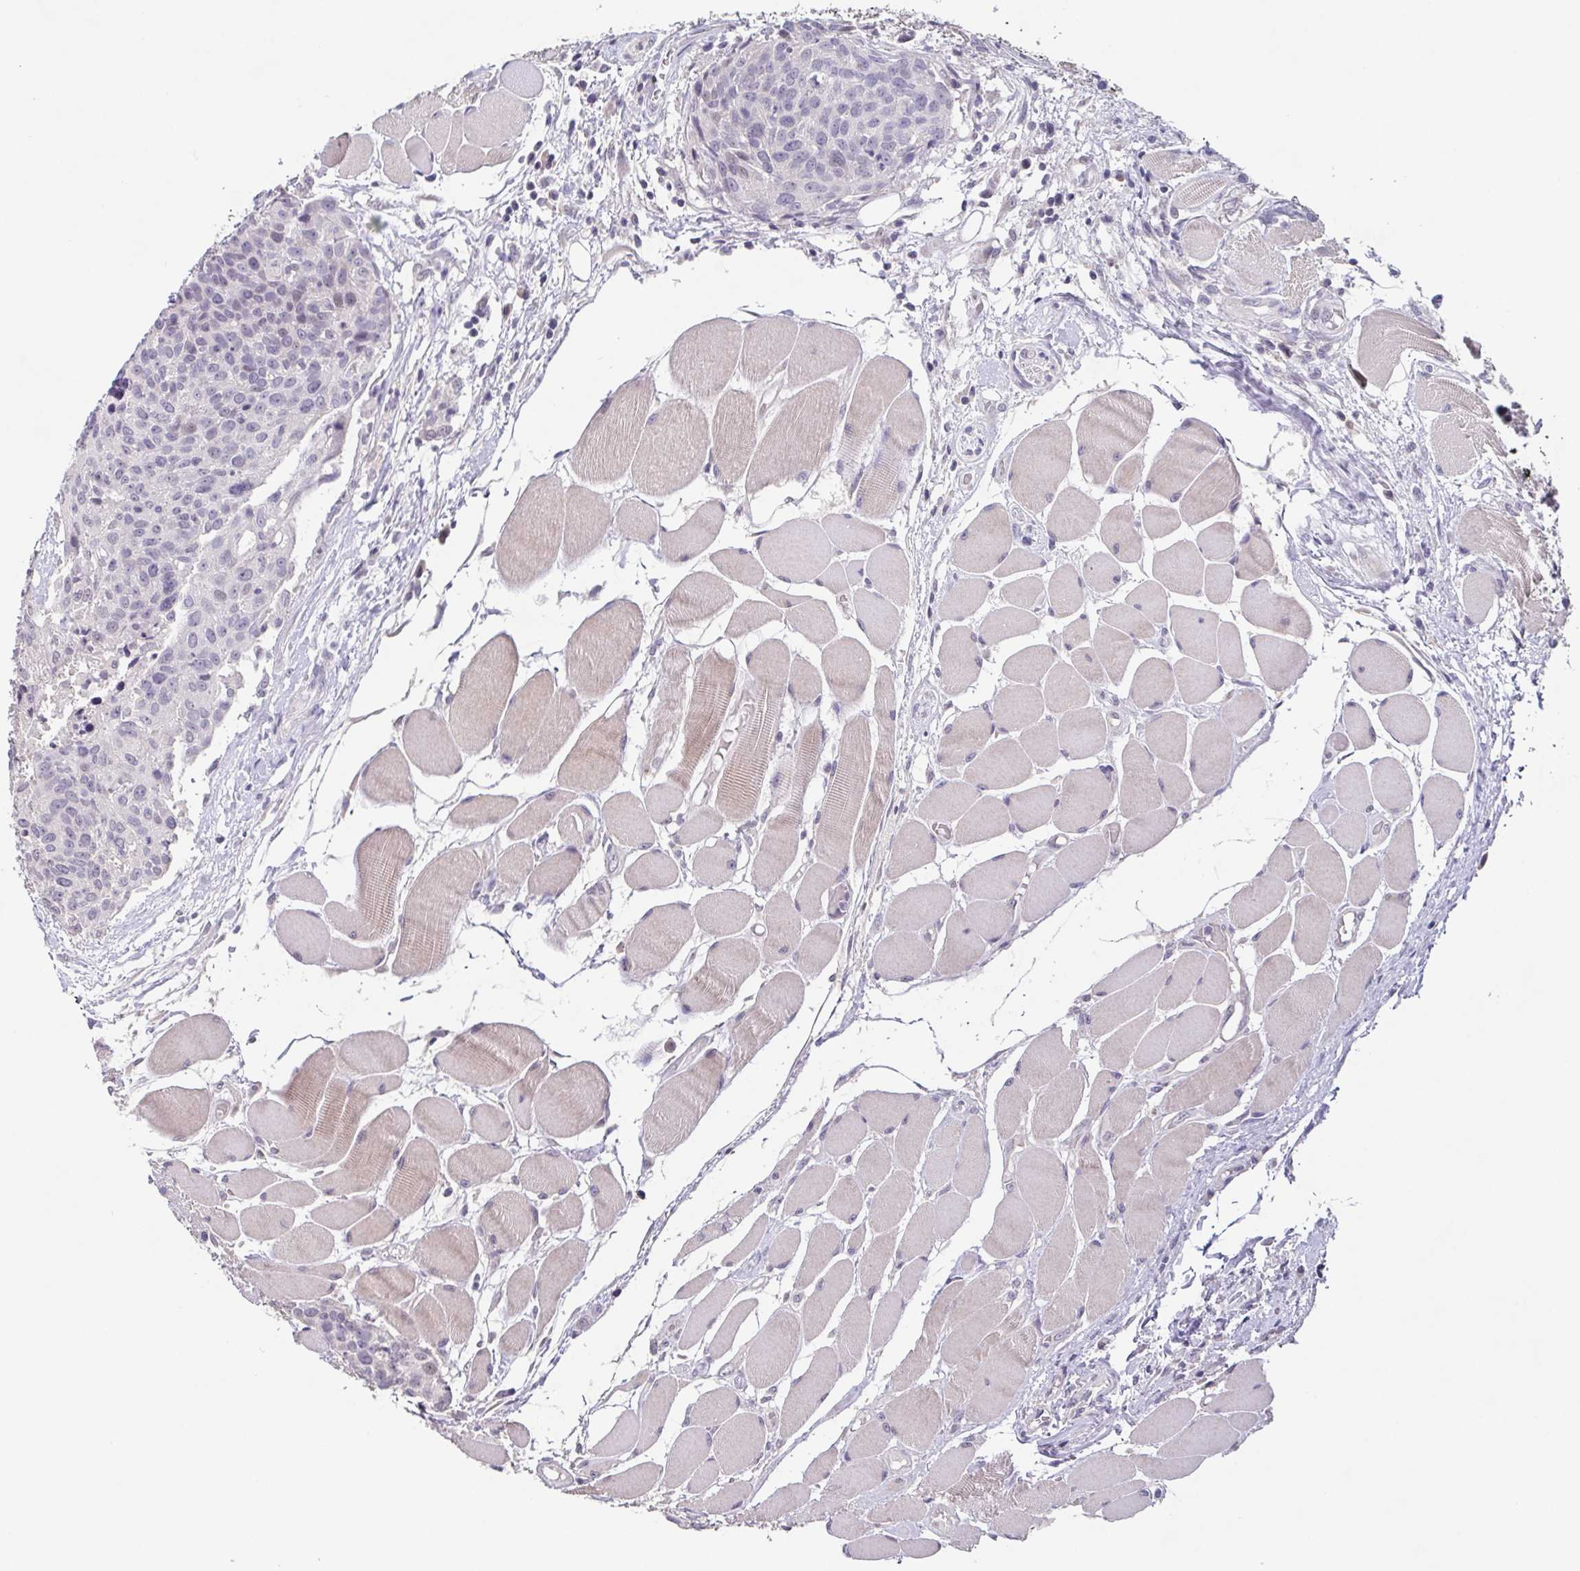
{"staining": {"intensity": "negative", "quantity": "none", "location": "none"}, "tissue": "head and neck cancer", "cell_type": "Tumor cells", "image_type": "cancer", "snomed": [{"axis": "morphology", "description": "Squamous cell carcinoma, NOS"}, {"axis": "topography", "description": "Oral tissue"}, {"axis": "topography", "description": "Head-Neck"}], "caption": "Immunohistochemical staining of head and neck squamous cell carcinoma exhibits no significant expression in tumor cells. (Brightfield microscopy of DAB (3,3'-diaminobenzidine) IHC at high magnification).", "gene": "GHRL", "patient": {"sex": "male", "age": 64}}